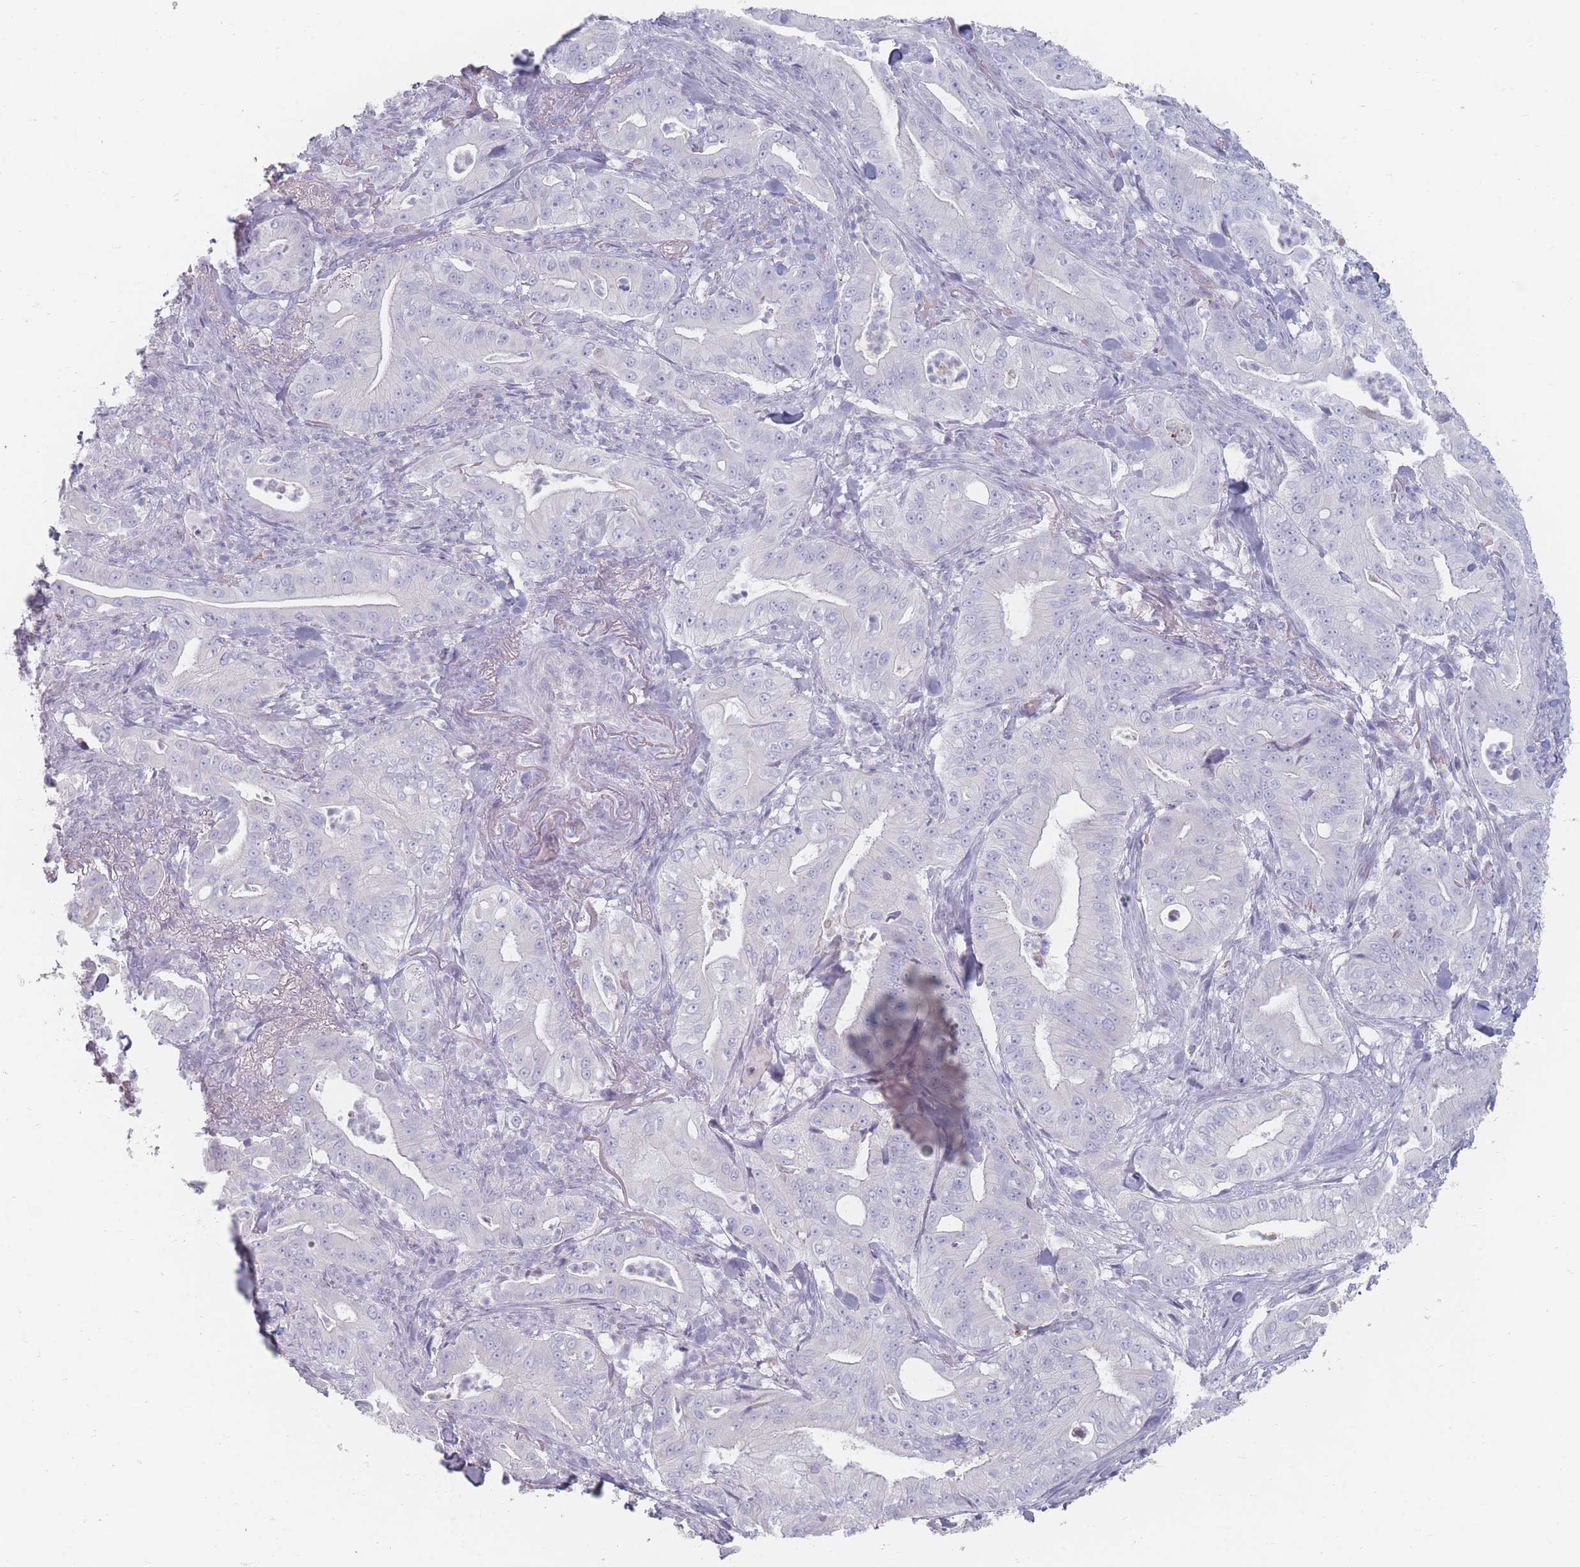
{"staining": {"intensity": "negative", "quantity": "none", "location": "none"}, "tissue": "pancreatic cancer", "cell_type": "Tumor cells", "image_type": "cancer", "snomed": [{"axis": "morphology", "description": "Adenocarcinoma, NOS"}, {"axis": "topography", "description": "Pancreas"}], "caption": "This is an immunohistochemistry (IHC) micrograph of human pancreatic cancer. There is no positivity in tumor cells.", "gene": "HELZ2", "patient": {"sex": "male", "age": 71}}